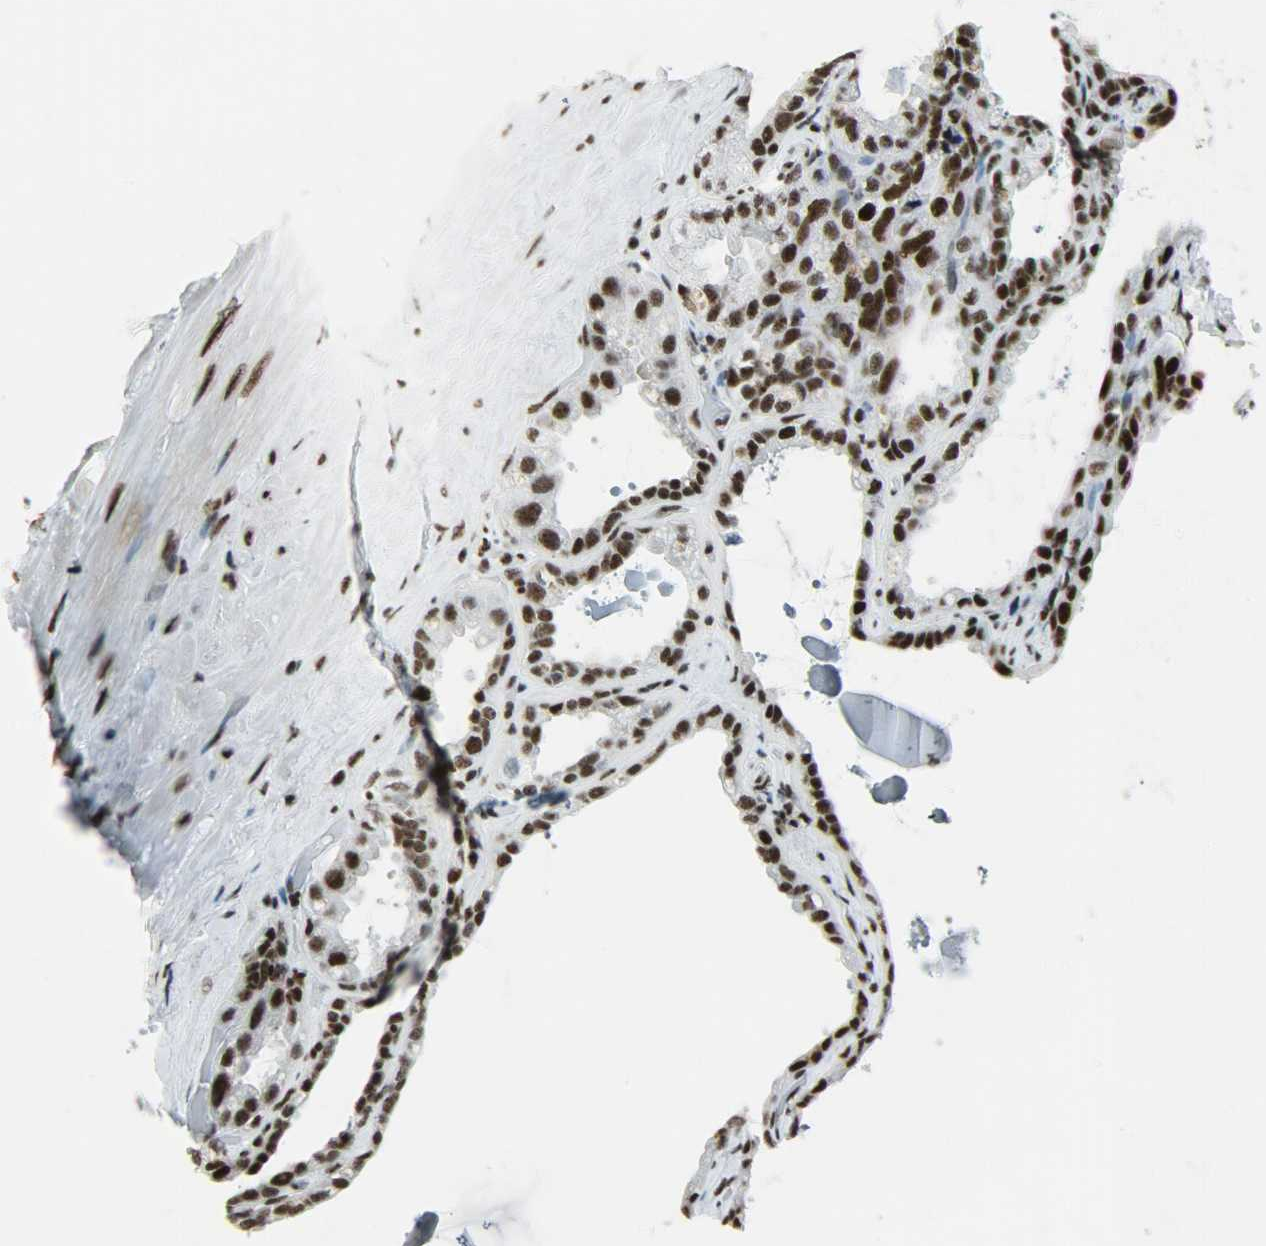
{"staining": {"intensity": "strong", "quantity": ">75%", "location": "nuclear"}, "tissue": "seminal vesicle", "cell_type": "Glandular cells", "image_type": "normal", "snomed": [{"axis": "morphology", "description": "Normal tissue, NOS"}, {"axis": "morphology", "description": "Inflammation, NOS"}, {"axis": "topography", "description": "Urinary bladder"}, {"axis": "topography", "description": "Prostate"}, {"axis": "topography", "description": "Seminal veicle"}], "caption": "Seminal vesicle stained with DAB (3,3'-diaminobenzidine) IHC displays high levels of strong nuclear expression in about >75% of glandular cells.", "gene": "SNRPA", "patient": {"sex": "male", "age": 82}}